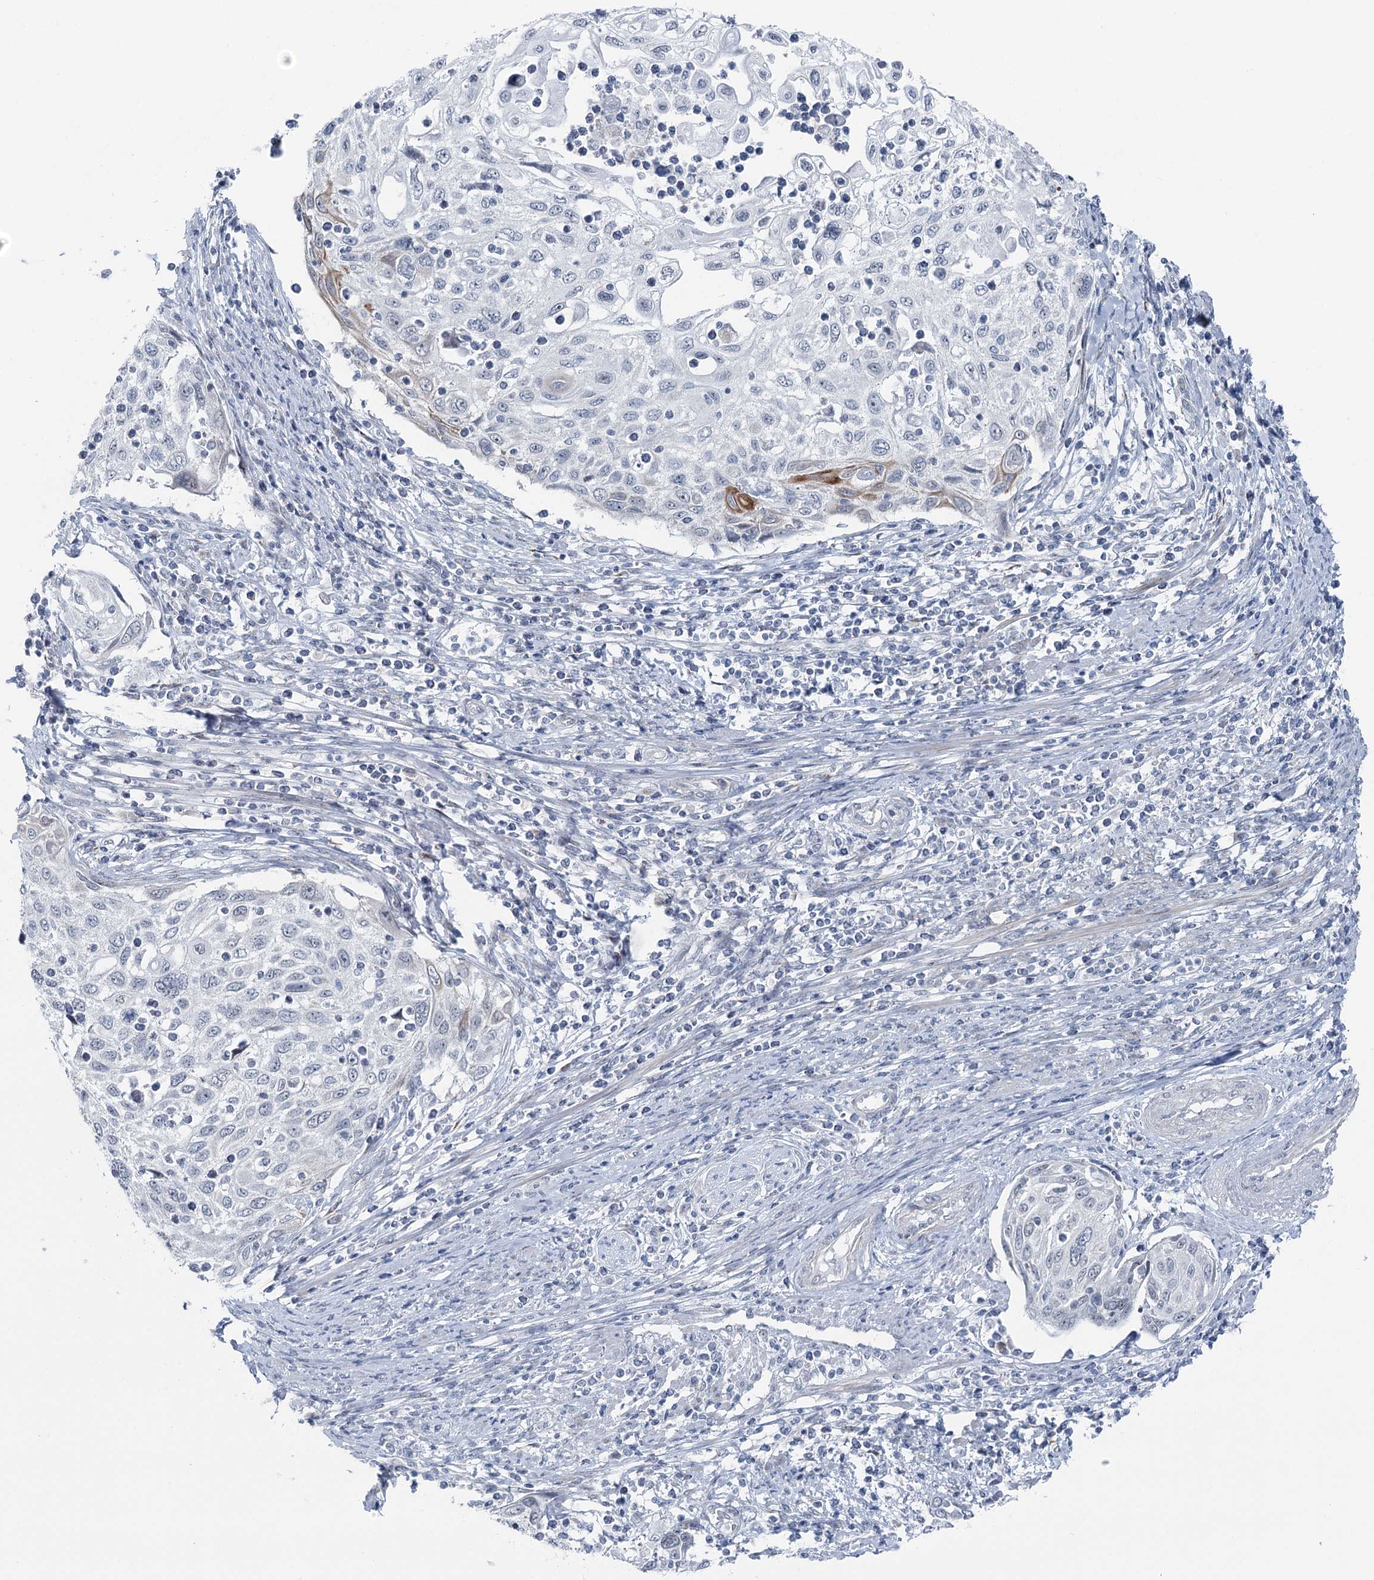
{"staining": {"intensity": "moderate", "quantity": "<25%", "location": "cytoplasmic/membranous"}, "tissue": "cervical cancer", "cell_type": "Tumor cells", "image_type": "cancer", "snomed": [{"axis": "morphology", "description": "Squamous cell carcinoma, NOS"}, {"axis": "topography", "description": "Cervix"}], "caption": "Protein analysis of cervical cancer (squamous cell carcinoma) tissue exhibits moderate cytoplasmic/membranous expression in about <25% of tumor cells. Ihc stains the protein of interest in brown and the nuclei are stained blue.", "gene": "STEEP1", "patient": {"sex": "female", "age": 70}}